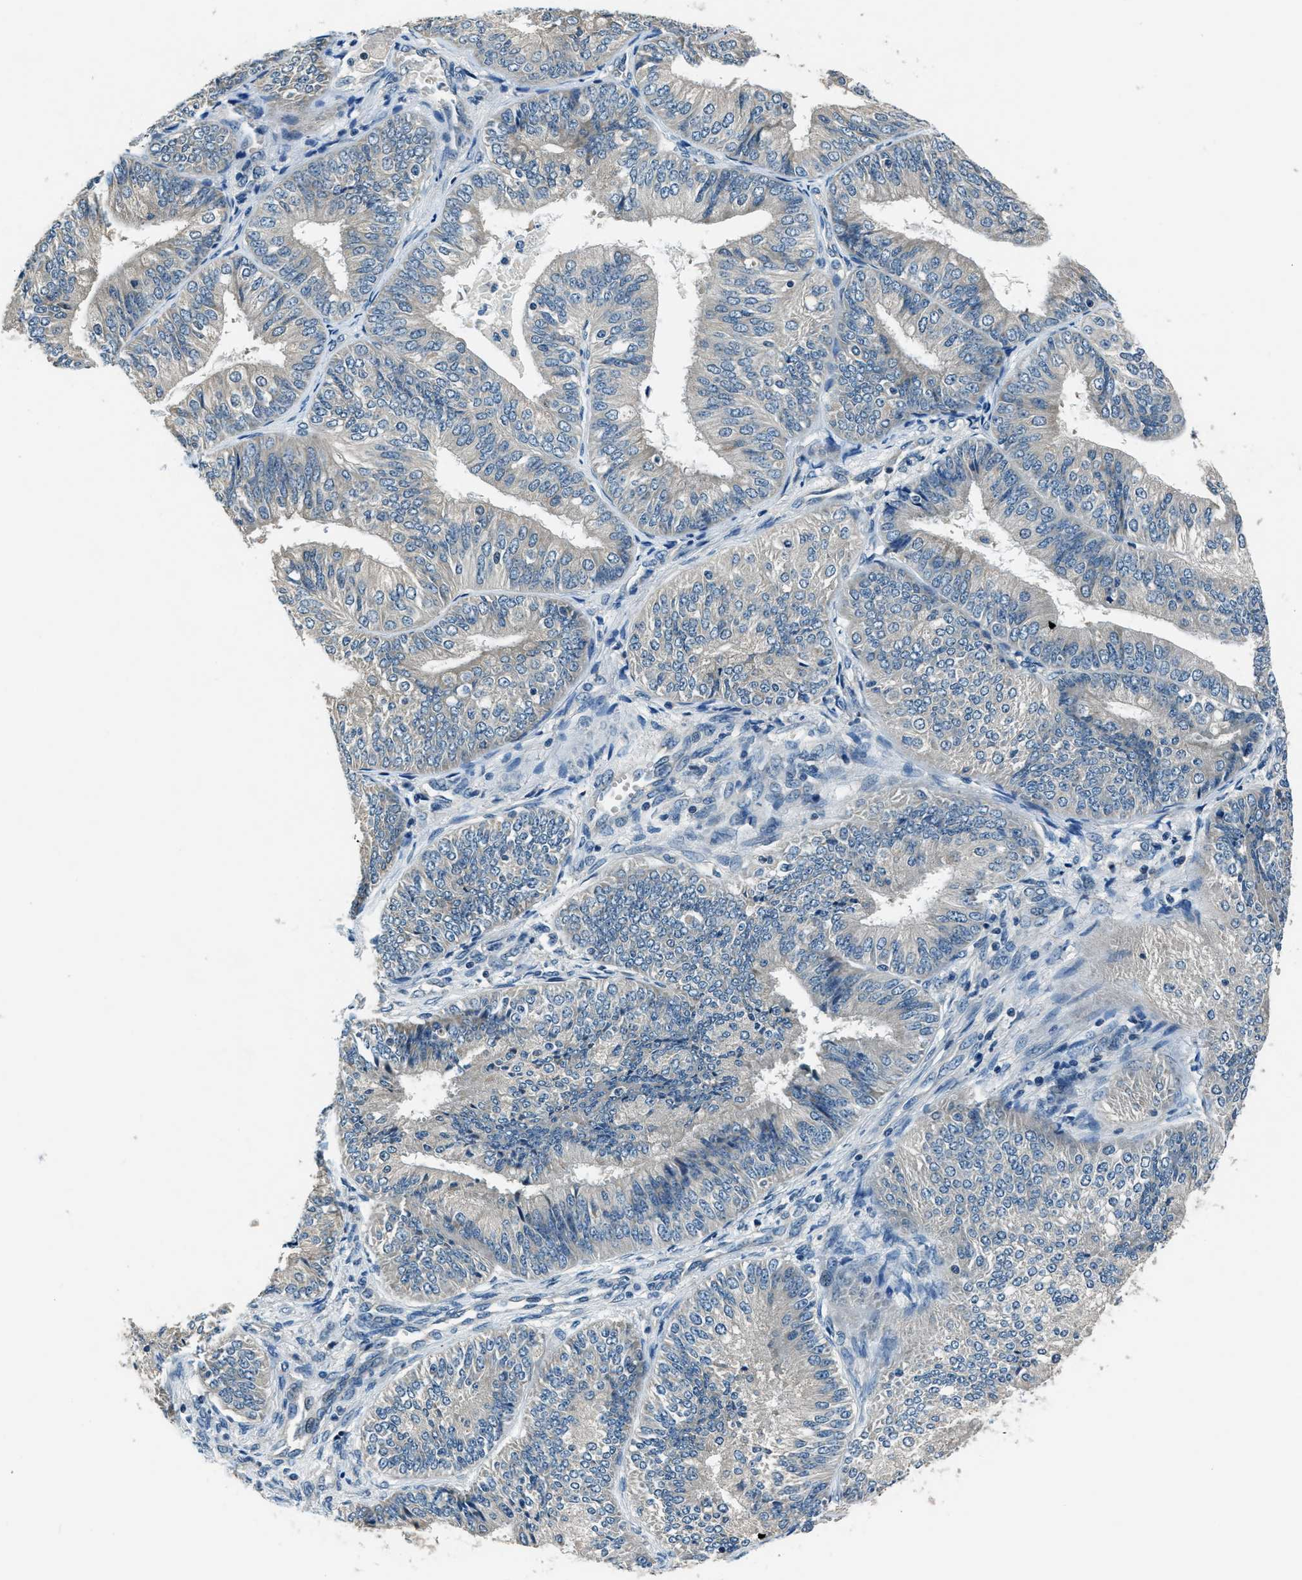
{"staining": {"intensity": "weak", "quantity": "<25%", "location": "cytoplasmic/membranous"}, "tissue": "endometrial cancer", "cell_type": "Tumor cells", "image_type": "cancer", "snomed": [{"axis": "morphology", "description": "Adenocarcinoma, NOS"}, {"axis": "topography", "description": "Endometrium"}], "caption": "An IHC micrograph of endometrial cancer (adenocarcinoma) is shown. There is no staining in tumor cells of endometrial cancer (adenocarcinoma).", "gene": "NME8", "patient": {"sex": "female", "age": 58}}